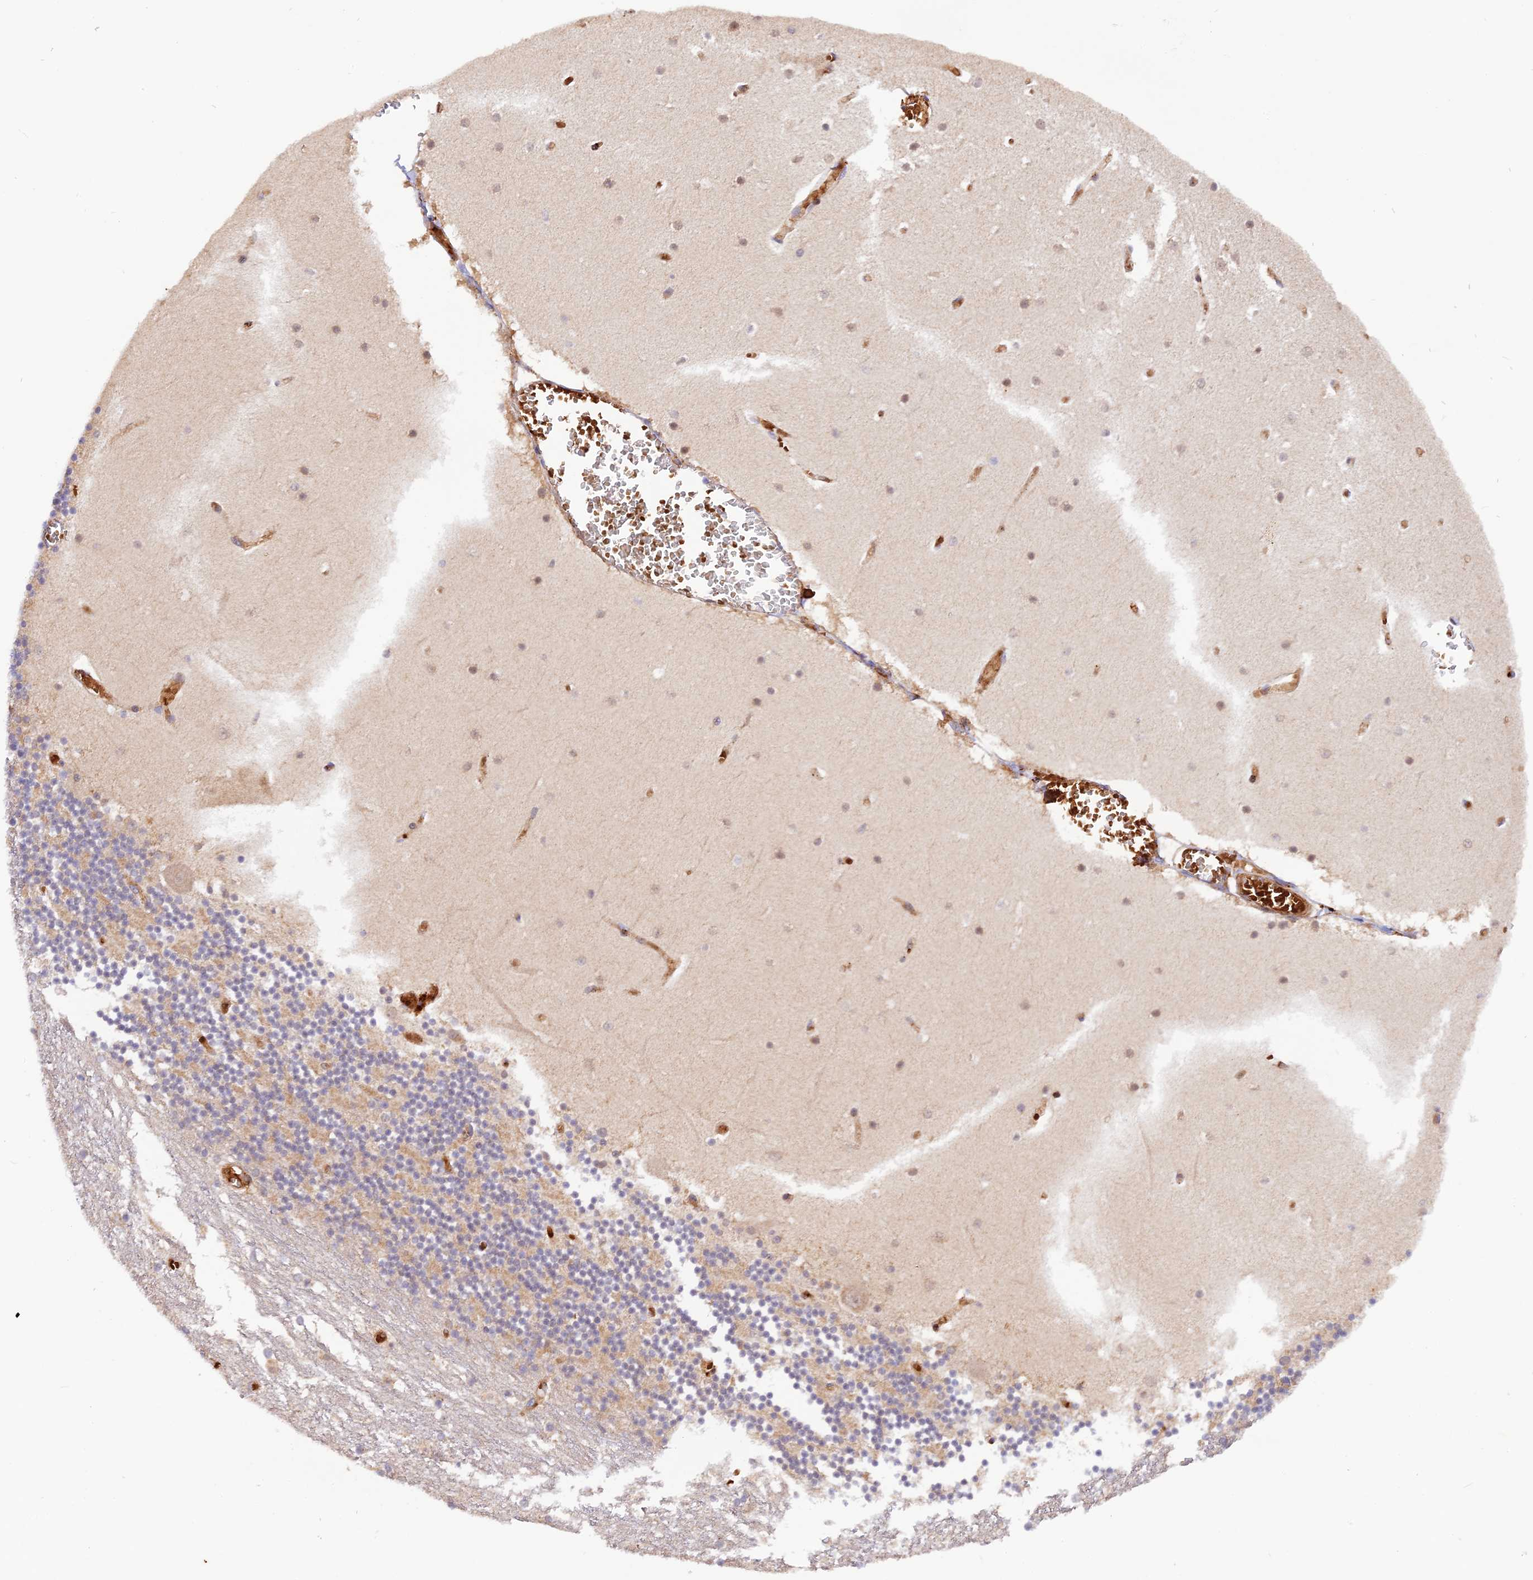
{"staining": {"intensity": "weak", "quantity": "25%-75%", "location": "cytoplasmic/membranous"}, "tissue": "cerebellum", "cell_type": "Cells in granular layer", "image_type": "normal", "snomed": [{"axis": "morphology", "description": "Normal tissue, NOS"}, {"axis": "topography", "description": "Cerebellum"}], "caption": "This histopathology image demonstrates immunohistochemistry (IHC) staining of normal cerebellum, with low weak cytoplasmic/membranous expression in approximately 25%-75% of cells in granular layer.", "gene": "WDFY4", "patient": {"sex": "female", "age": 28}}